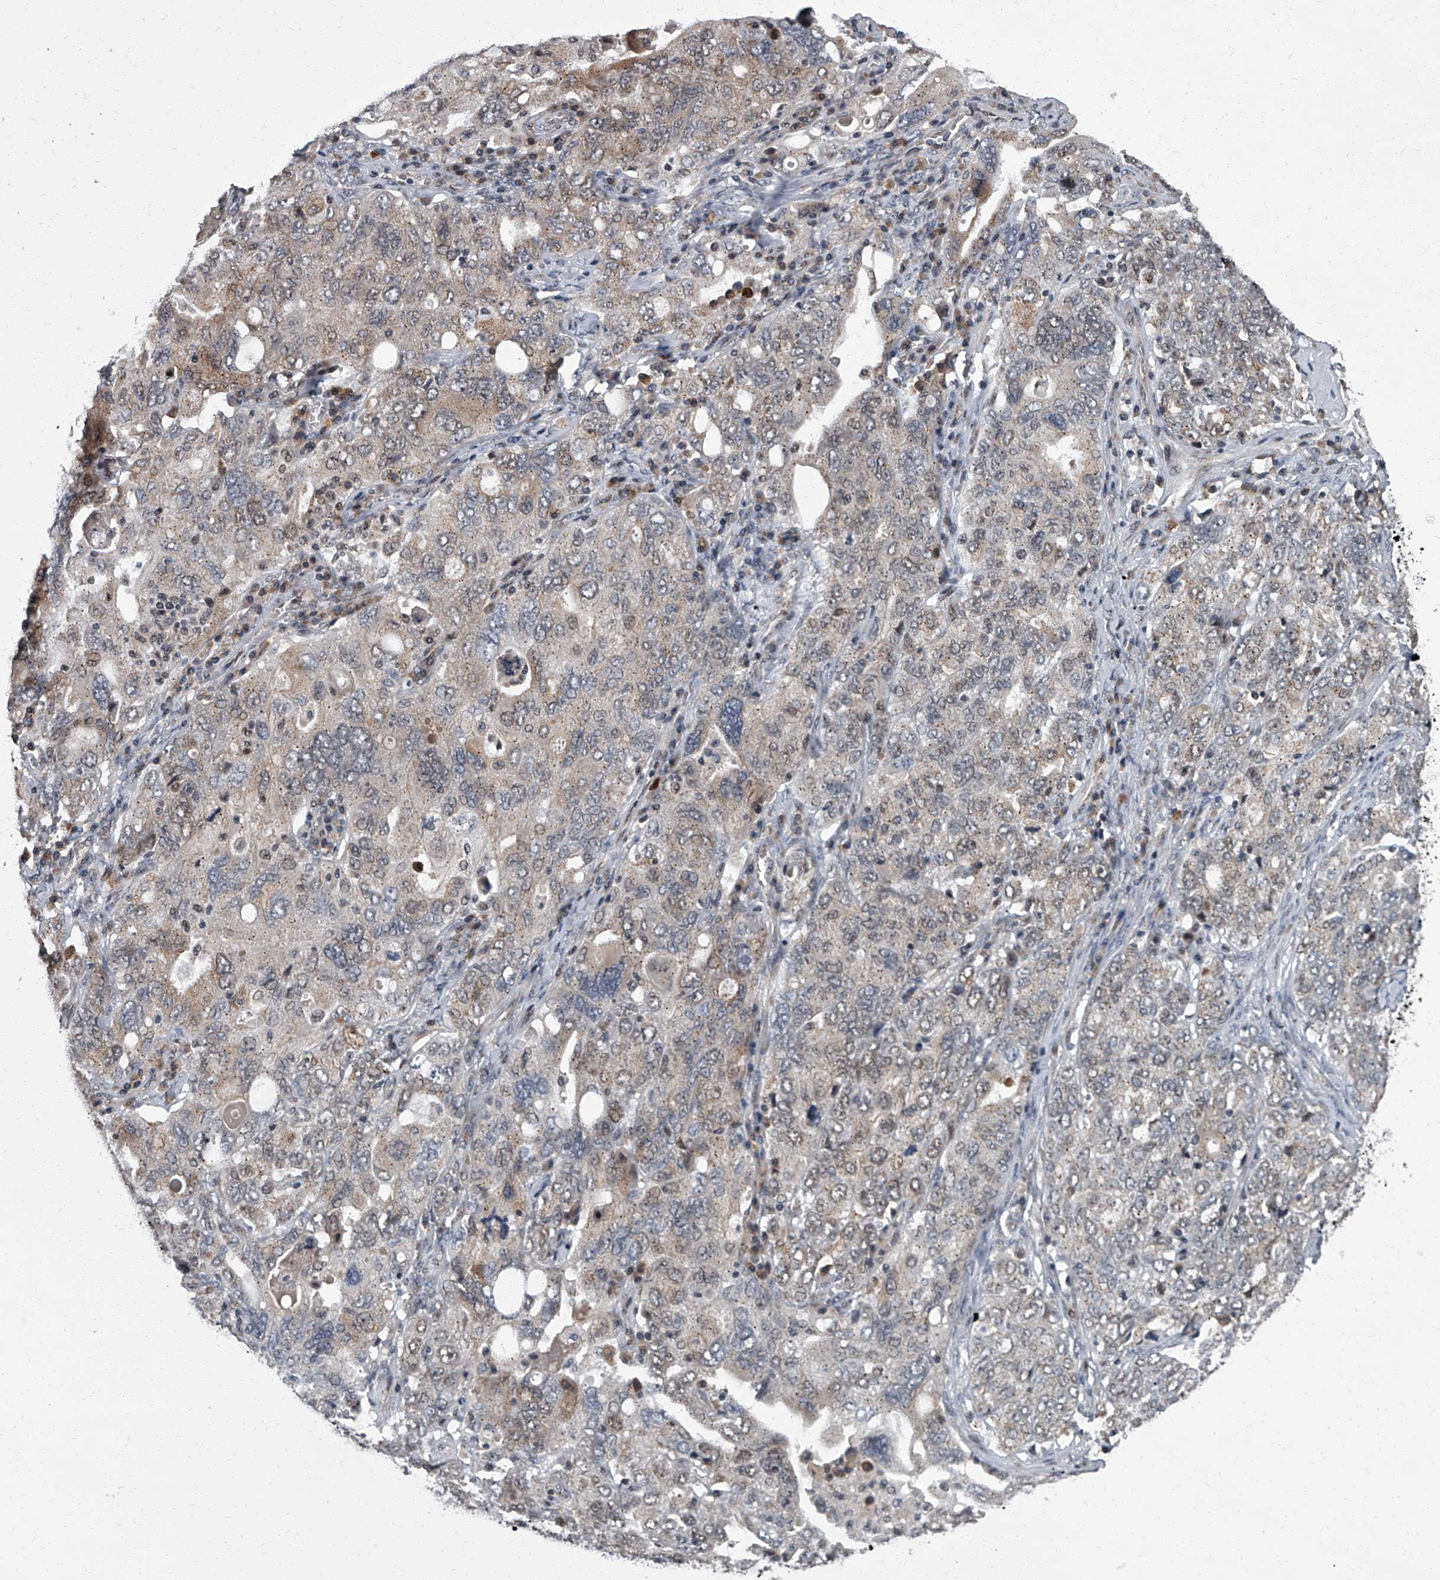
{"staining": {"intensity": "weak", "quantity": "<25%", "location": "cytoplasmic/membranous,nuclear"}, "tissue": "ovarian cancer", "cell_type": "Tumor cells", "image_type": "cancer", "snomed": [{"axis": "morphology", "description": "Carcinoma, endometroid"}, {"axis": "topography", "description": "Ovary"}], "caption": "This is a photomicrograph of IHC staining of endometroid carcinoma (ovarian), which shows no positivity in tumor cells.", "gene": "ZNF274", "patient": {"sex": "female", "age": 62}}